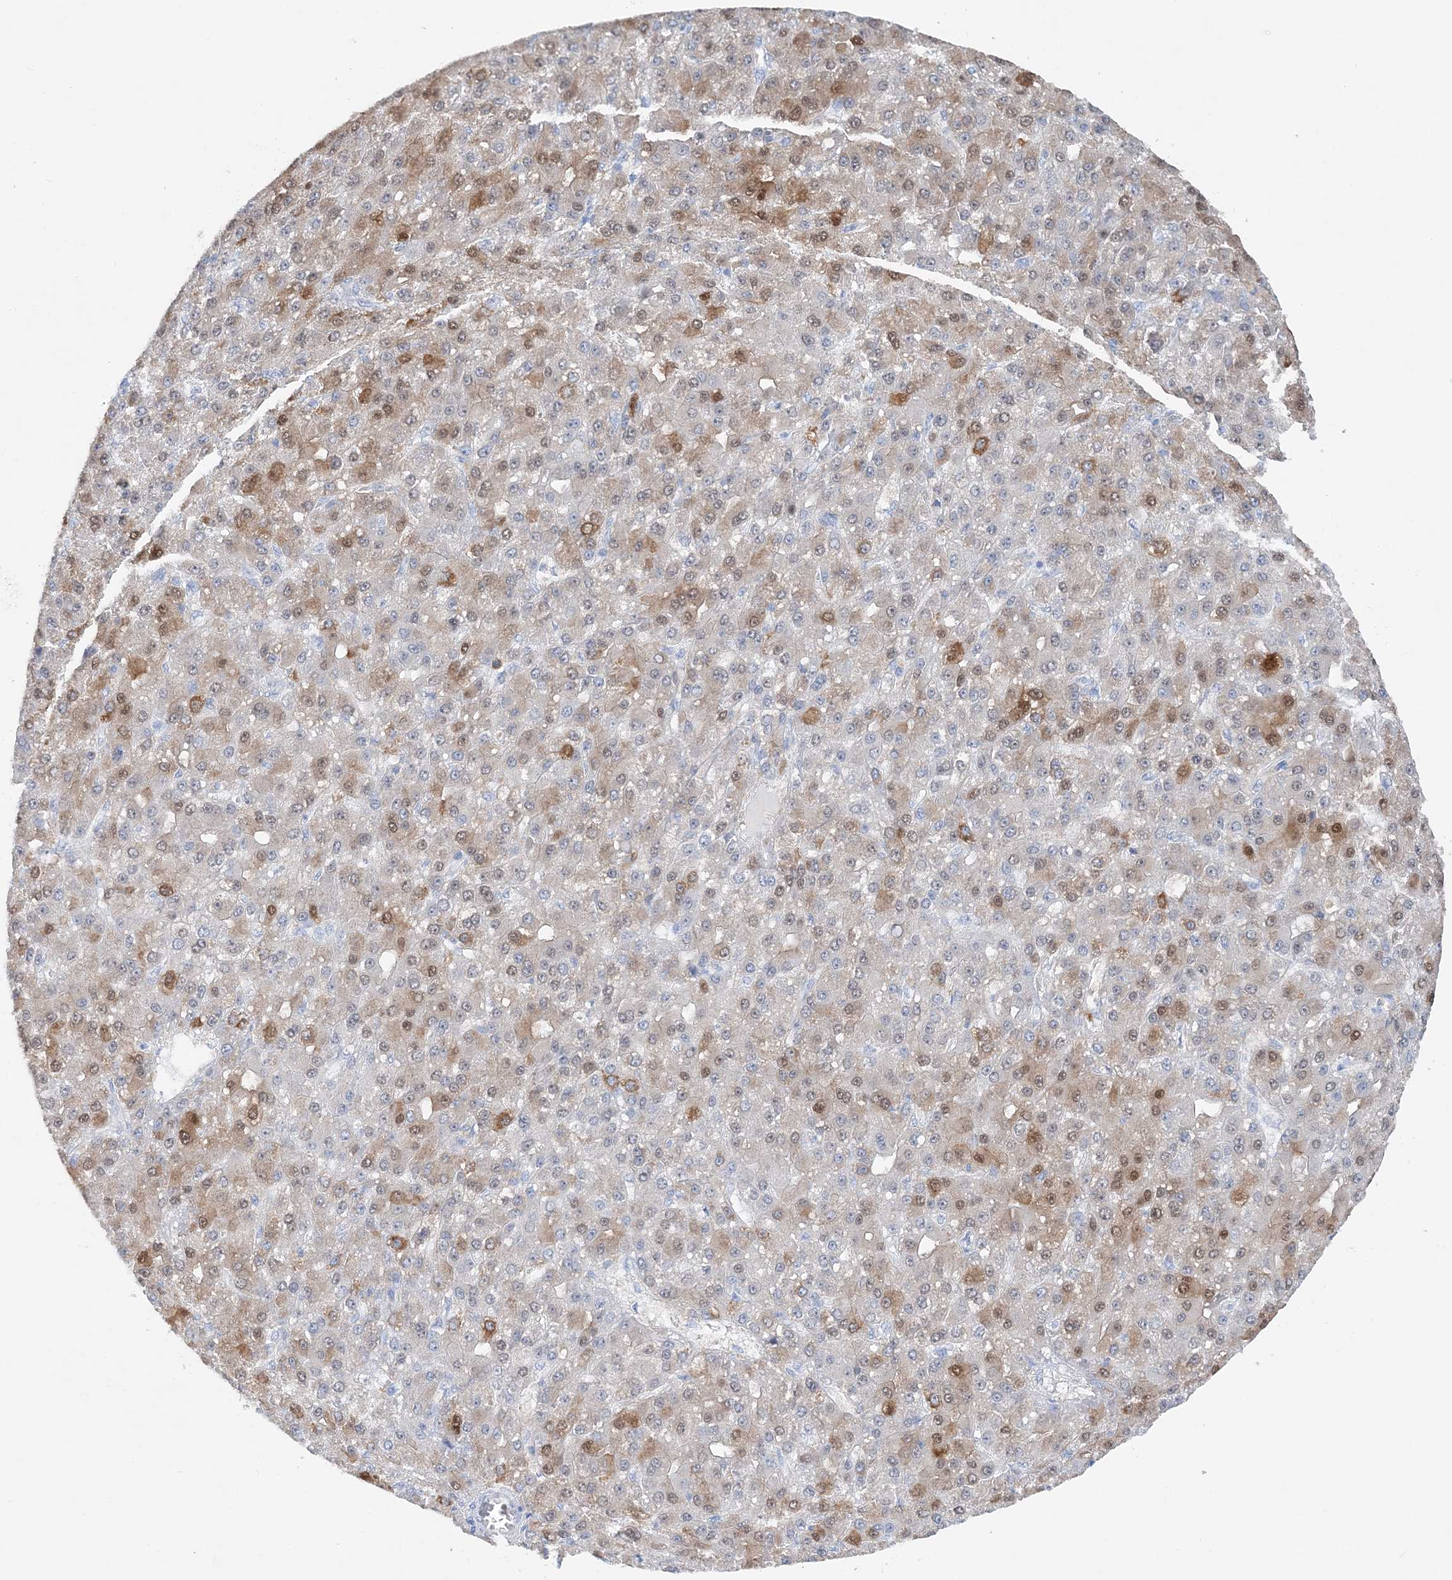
{"staining": {"intensity": "moderate", "quantity": "25%-75%", "location": "cytoplasmic/membranous,nuclear"}, "tissue": "liver cancer", "cell_type": "Tumor cells", "image_type": "cancer", "snomed": [{"axis": "morphology", "description": "Carcinoma, Hepatocellular, NOS"}, {"axis": "topography", "description": "Liver"}], "caption": "Immunohistochemistry staining of liver cancer (hepatocellular carcinoma), which demonstrates medium levels of moderate cytoplasmic/membranous and nuclear staining in approximately 25%-75% of tumor cells indicating moderate cytoplasmic/membranous and nuclear protein expression. The staining was performed using DAB (brown) for protein detection and nuclei were counterstained in hematoxylin (blue).", "gene": "HMGCS1", "patient": {"sex": "male", "age": 67}}